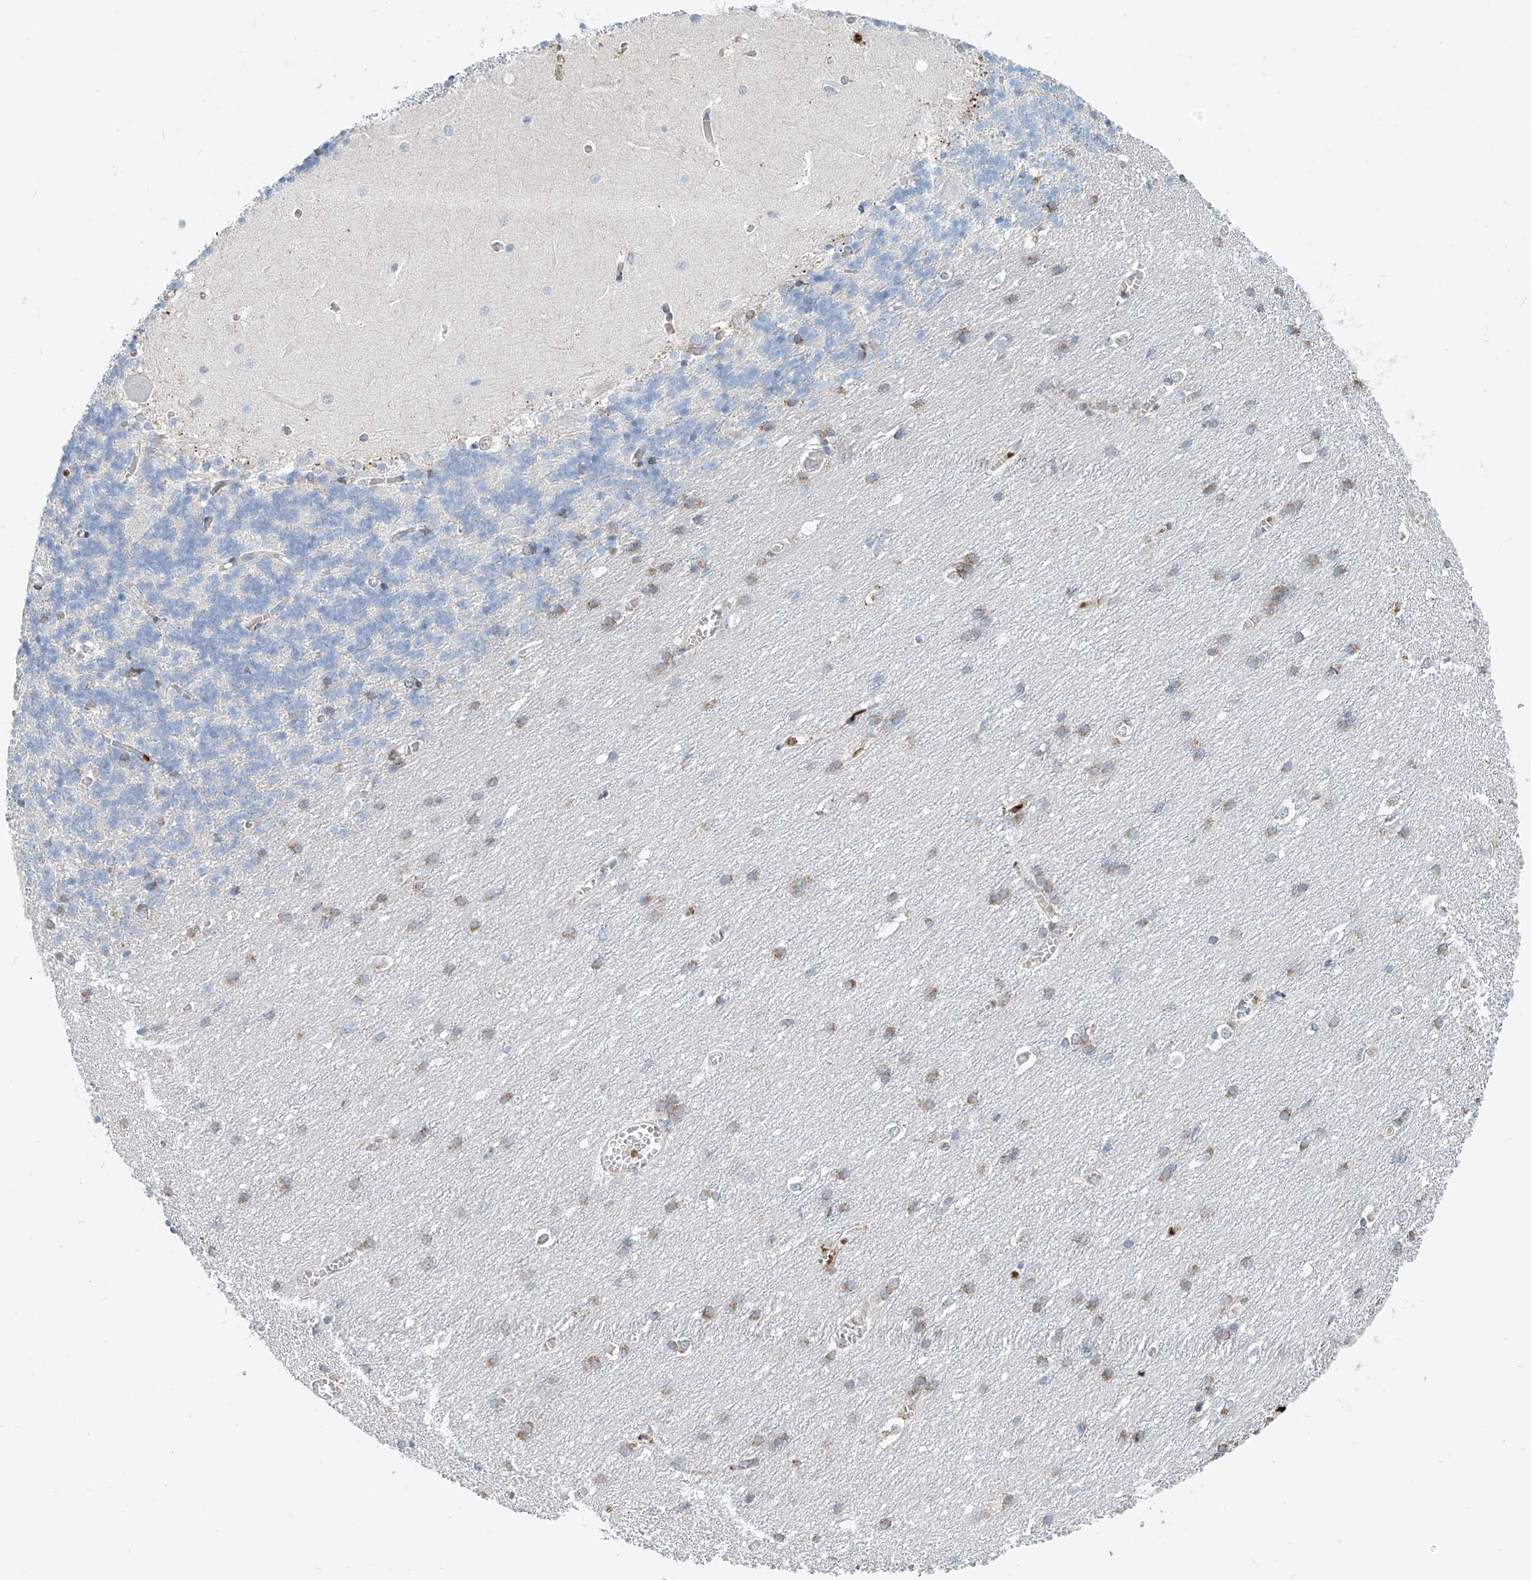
{"staining": {"intensity": "negative", "quantity": "none", "location": "none"}, "tissue": "cerebellum", "cell_type": "Cells in granular layer", "image_type": "normal", "snomed": [{"axis": "morphology", "description": "Normal tissue, NOS"}, {"axis": "topography", "description": "Cerebellum"}], "caption": "Cerebellum stained for a protein using immunohistochemistry shows no expression cells in granular layer.", "gene": "PTPRA", "patient": {"sex": "male", "age": 37}}